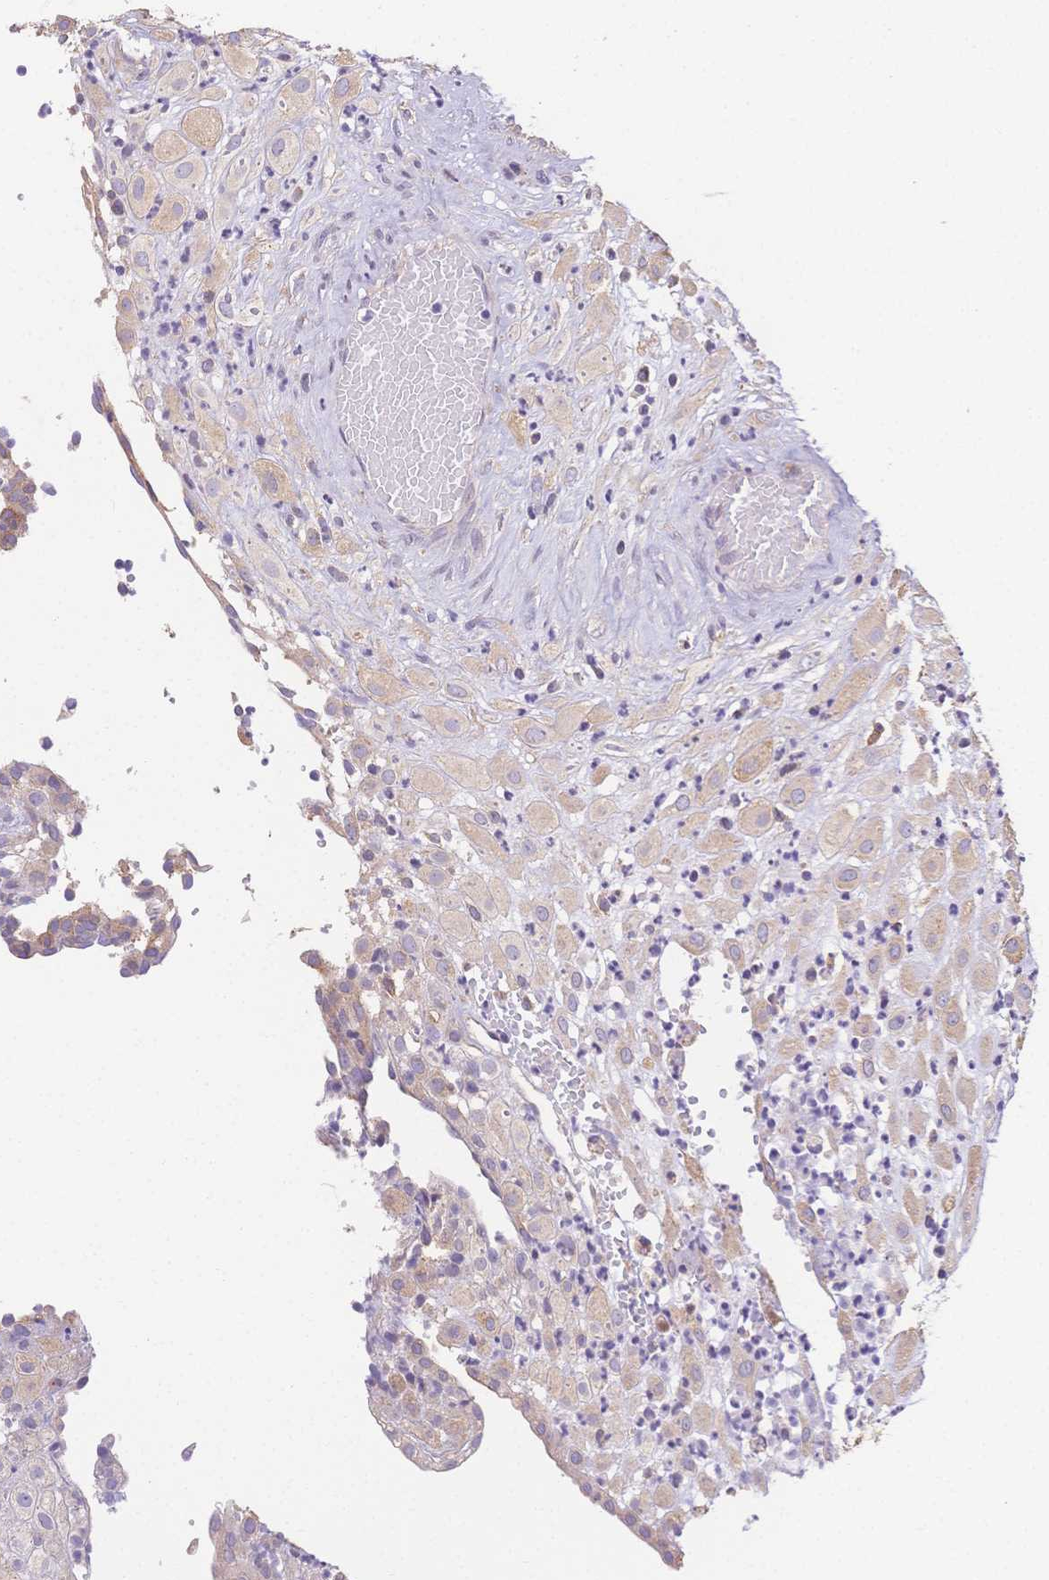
{"staining": {"intensity": "weak", "quantity": "25%-75%", "location": "cytoplasmic/membranous"}, "tissue": "placenta", "cell_type": "Decidual cells", "image_type": "normal", "snomed": [{"axis": "morphology", "description": "Normal tissue, NOS"}, {"axis": "topography", "description": "Placenta"}], "caption": "The photomicrograph reveals a brown stain indicating the presence of a protein in the cytoplasmic/membranous of decidual cells in placenta.", "gene": "HS3ST5", "patient": {"sex": "female", "age": 24}}